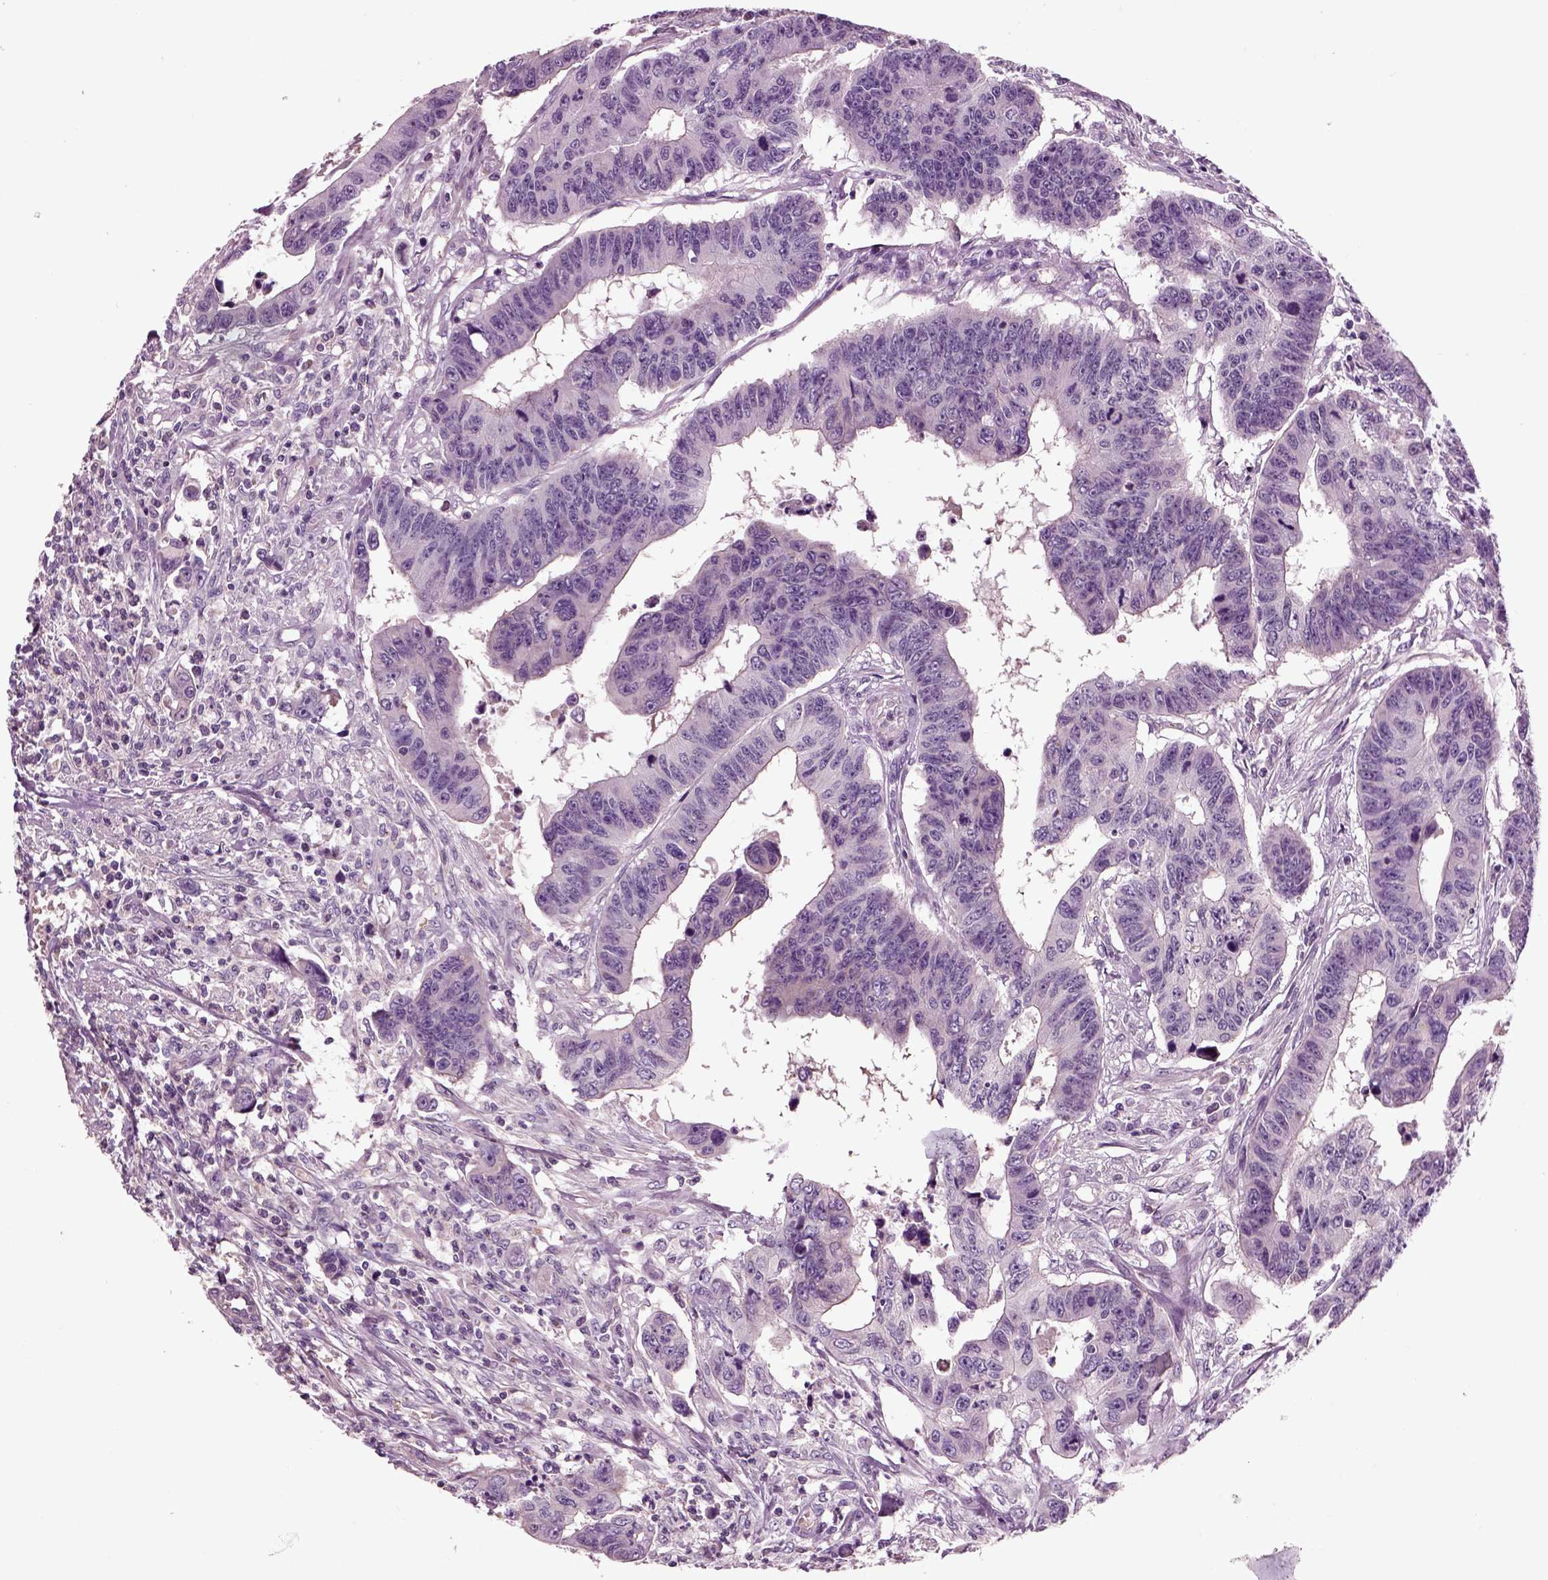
{"staining": {"intensity": "negative", "quantity": "none", "location": "none"}, "tissue": "colorectal cancer", "cell_type": "Tumor cells", "image_type": "cancer", "snomed": [{"axis": "morphology", "description": "Adenocarcinoma, NOS"}, {"axis": "topography", "description": "Rectum"}], "caption": "Tumor cells are negative for brown protein staining in adenocarcinoma (colorectal).", "gene": "CHGB", "patient": {"sex": "female", "age": 85}}